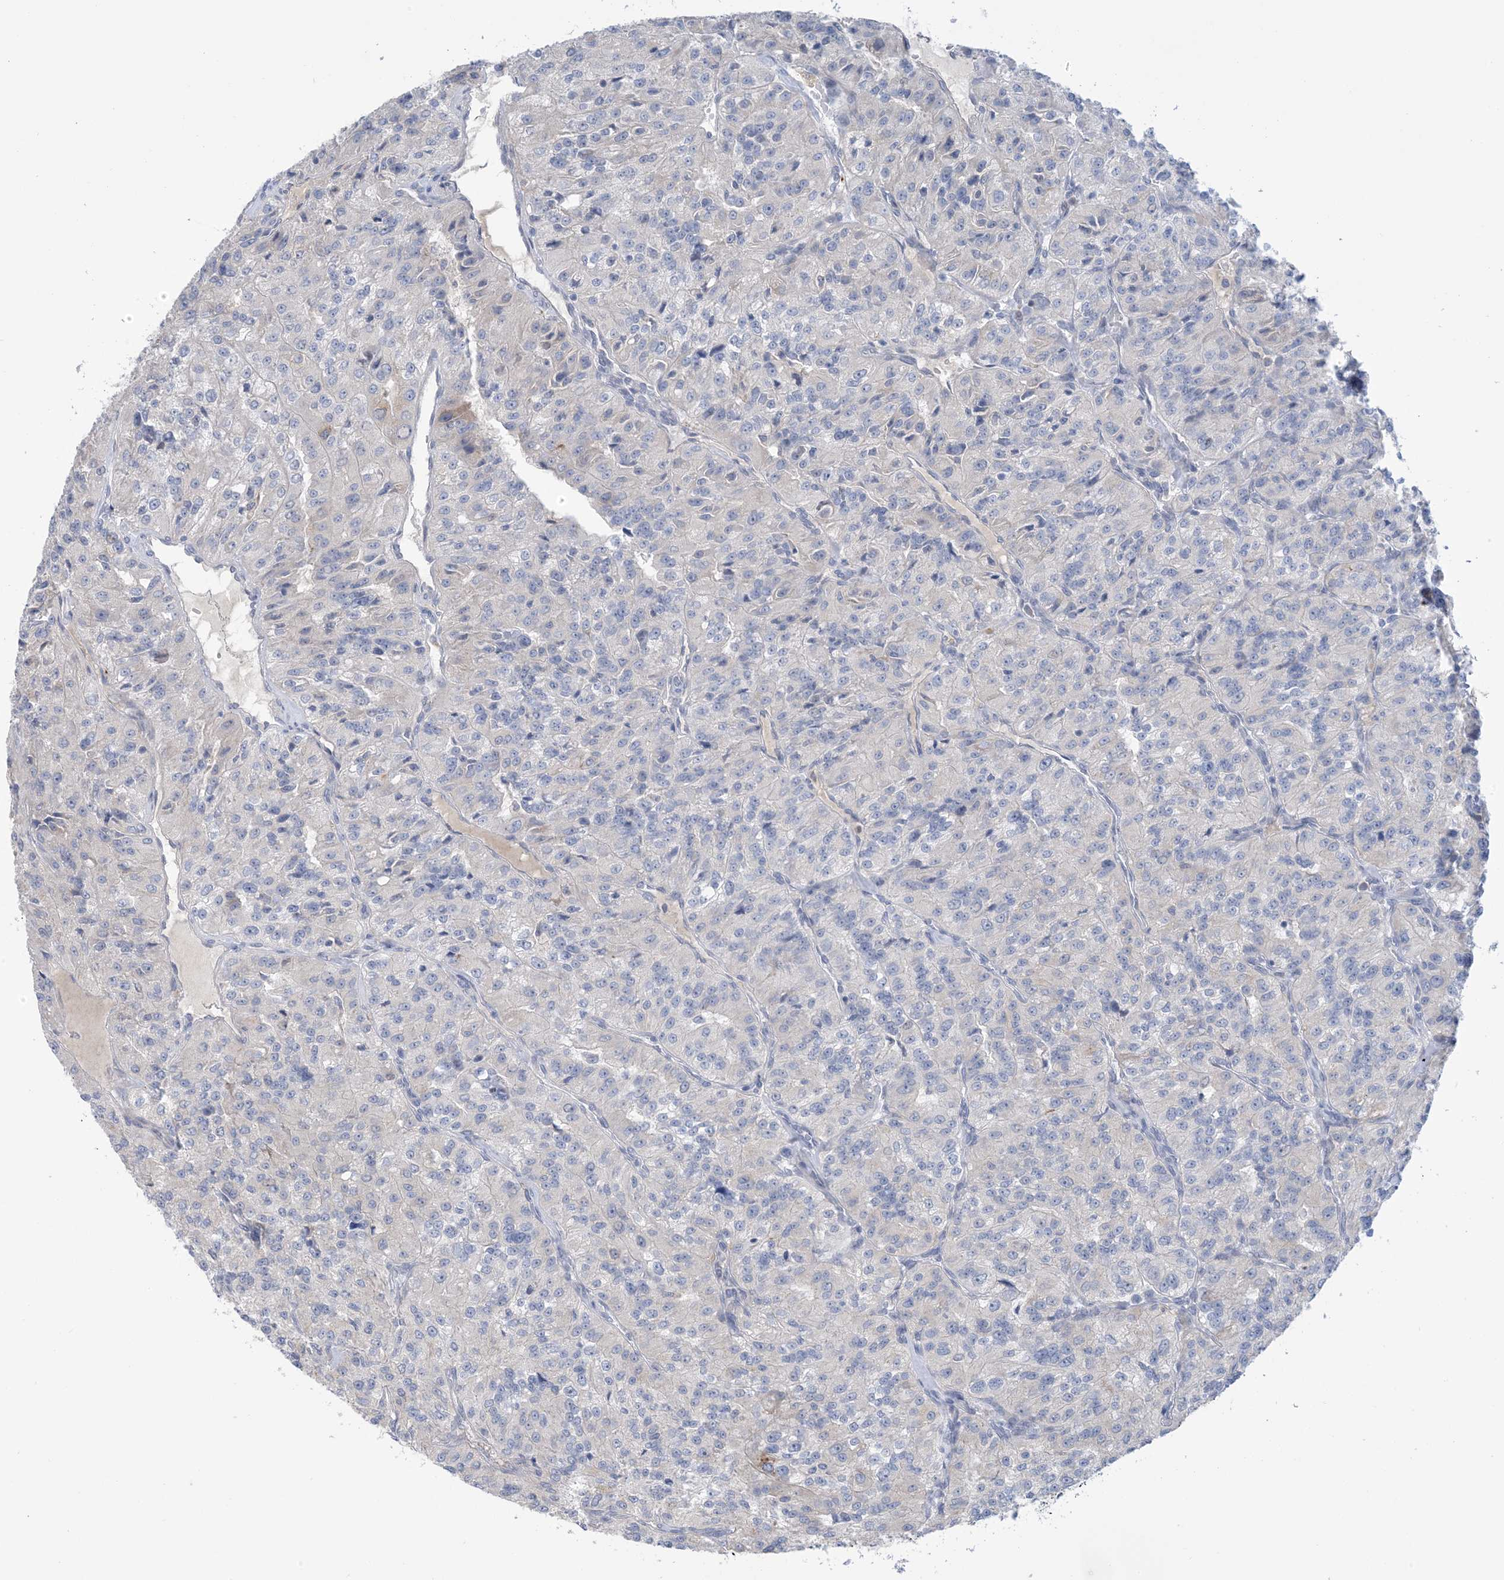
{"staining": {"intensity": "negative", "quantity": "none", "location": "none"}, "tissue": "renal cancer", "cell_type": "Tumor cells", "image_type": "cancer", "snomed": [{"axis": "morphology", "description": "Adenocarcinoma, NOS"}, {"axis": "topography", "description": "Kidney"}], "caption": "Immunohistochemistry of renal adenocarcinoma exhibits no staining in tumor cells.", "gene": "TTYH1", "patient": {"sex": "female", "age": 63}}